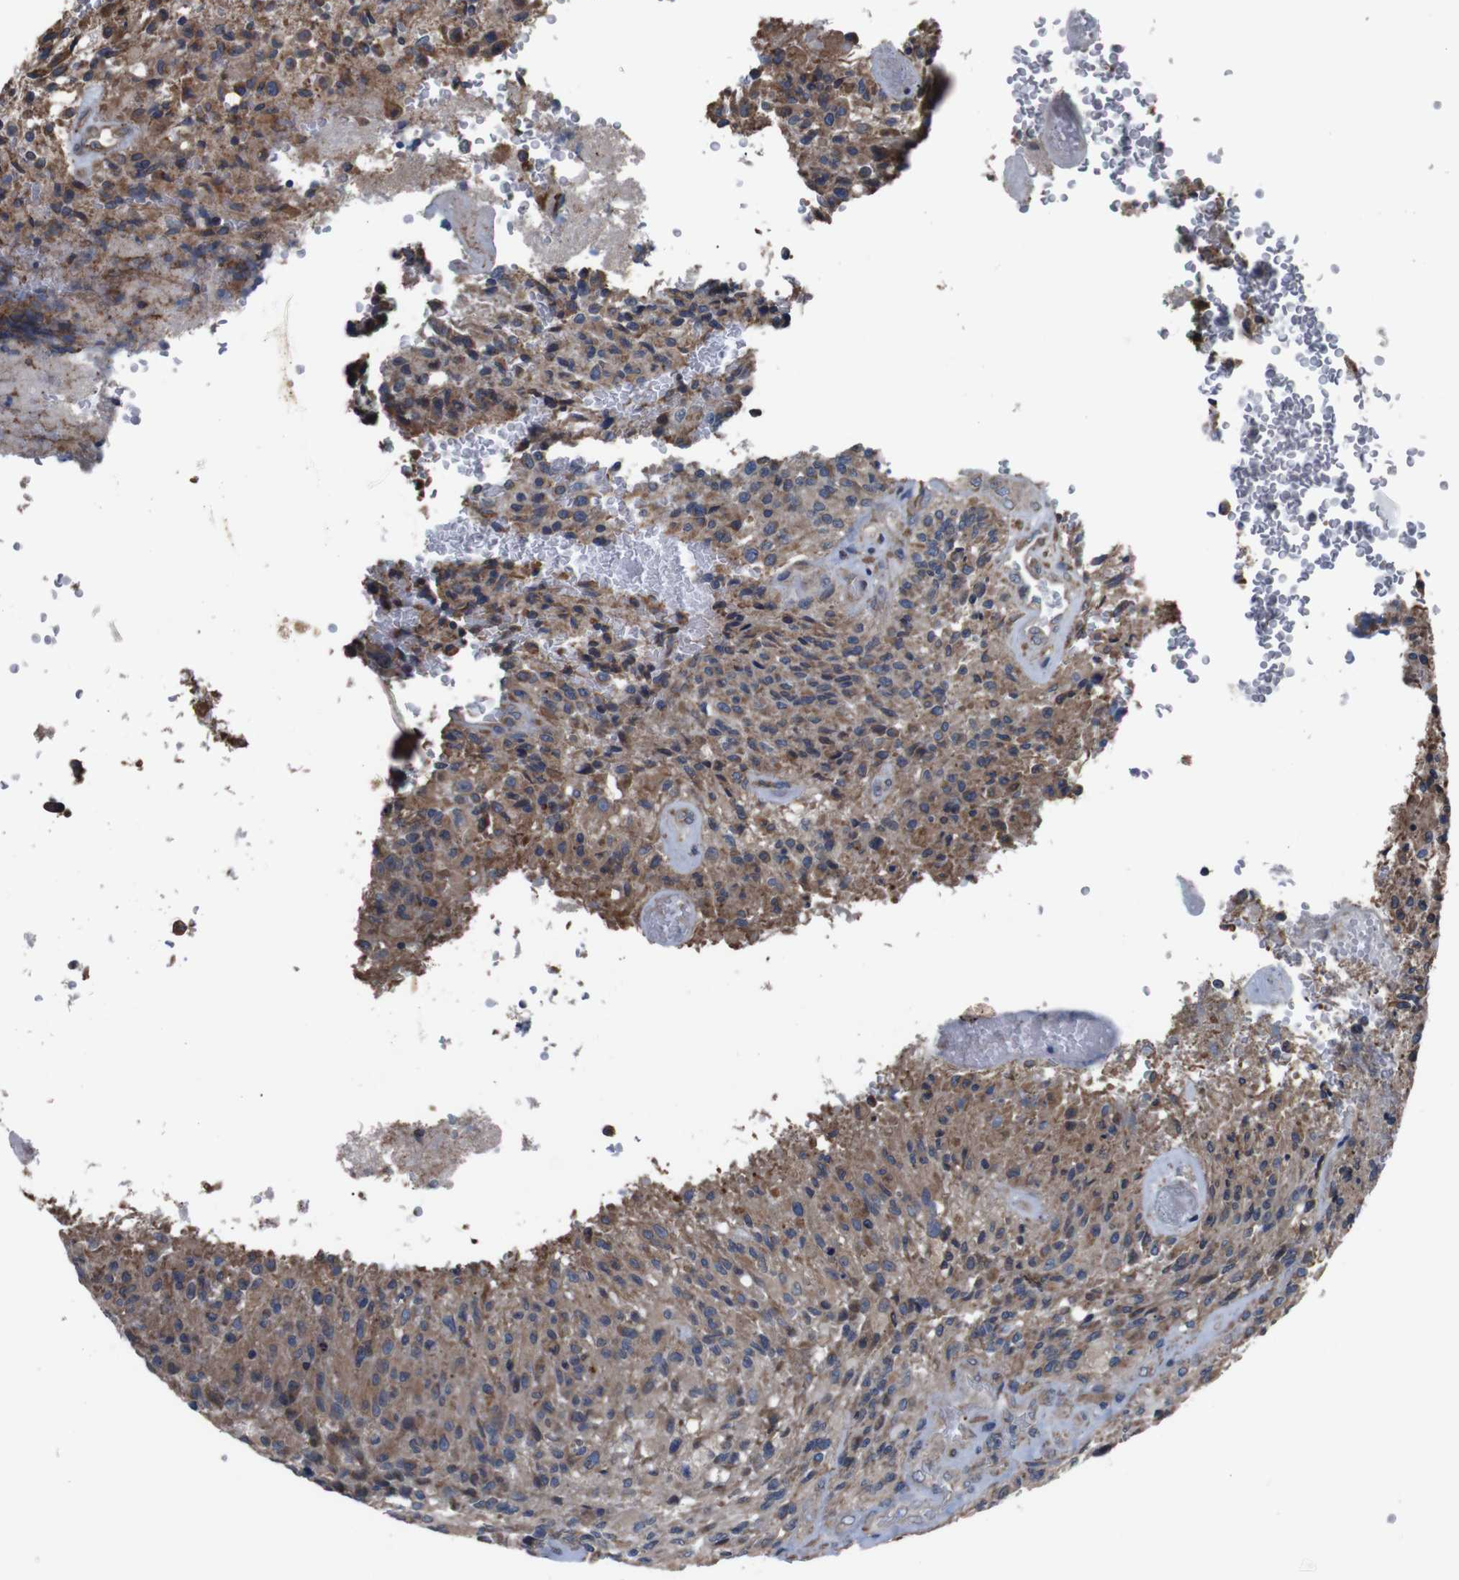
{"staining": {"intensity": "moderate", "quantity": ">75%", "location": "cytoplasmic/membranous"}, "tissue": "glioma", "cell_type": "Tumor cells", "image_type": "cancer", "snomed": [{"axis": "morphology", "description": "Normal tissue, NOS"}, {"axis": "morphology", "description": "Glioma, malignant, High grade"}, {"axis": "topography", "description": "Cerebral cortex"}], "caption": "Immunohistochemical staining of malignant glioma (high-grade) shows moderate cytoplasmic/membranous protein staining in approximately >75% of tumor cells.", "gene": "SIGMAR1", "patient": {"sex": "male", "age": 56}}